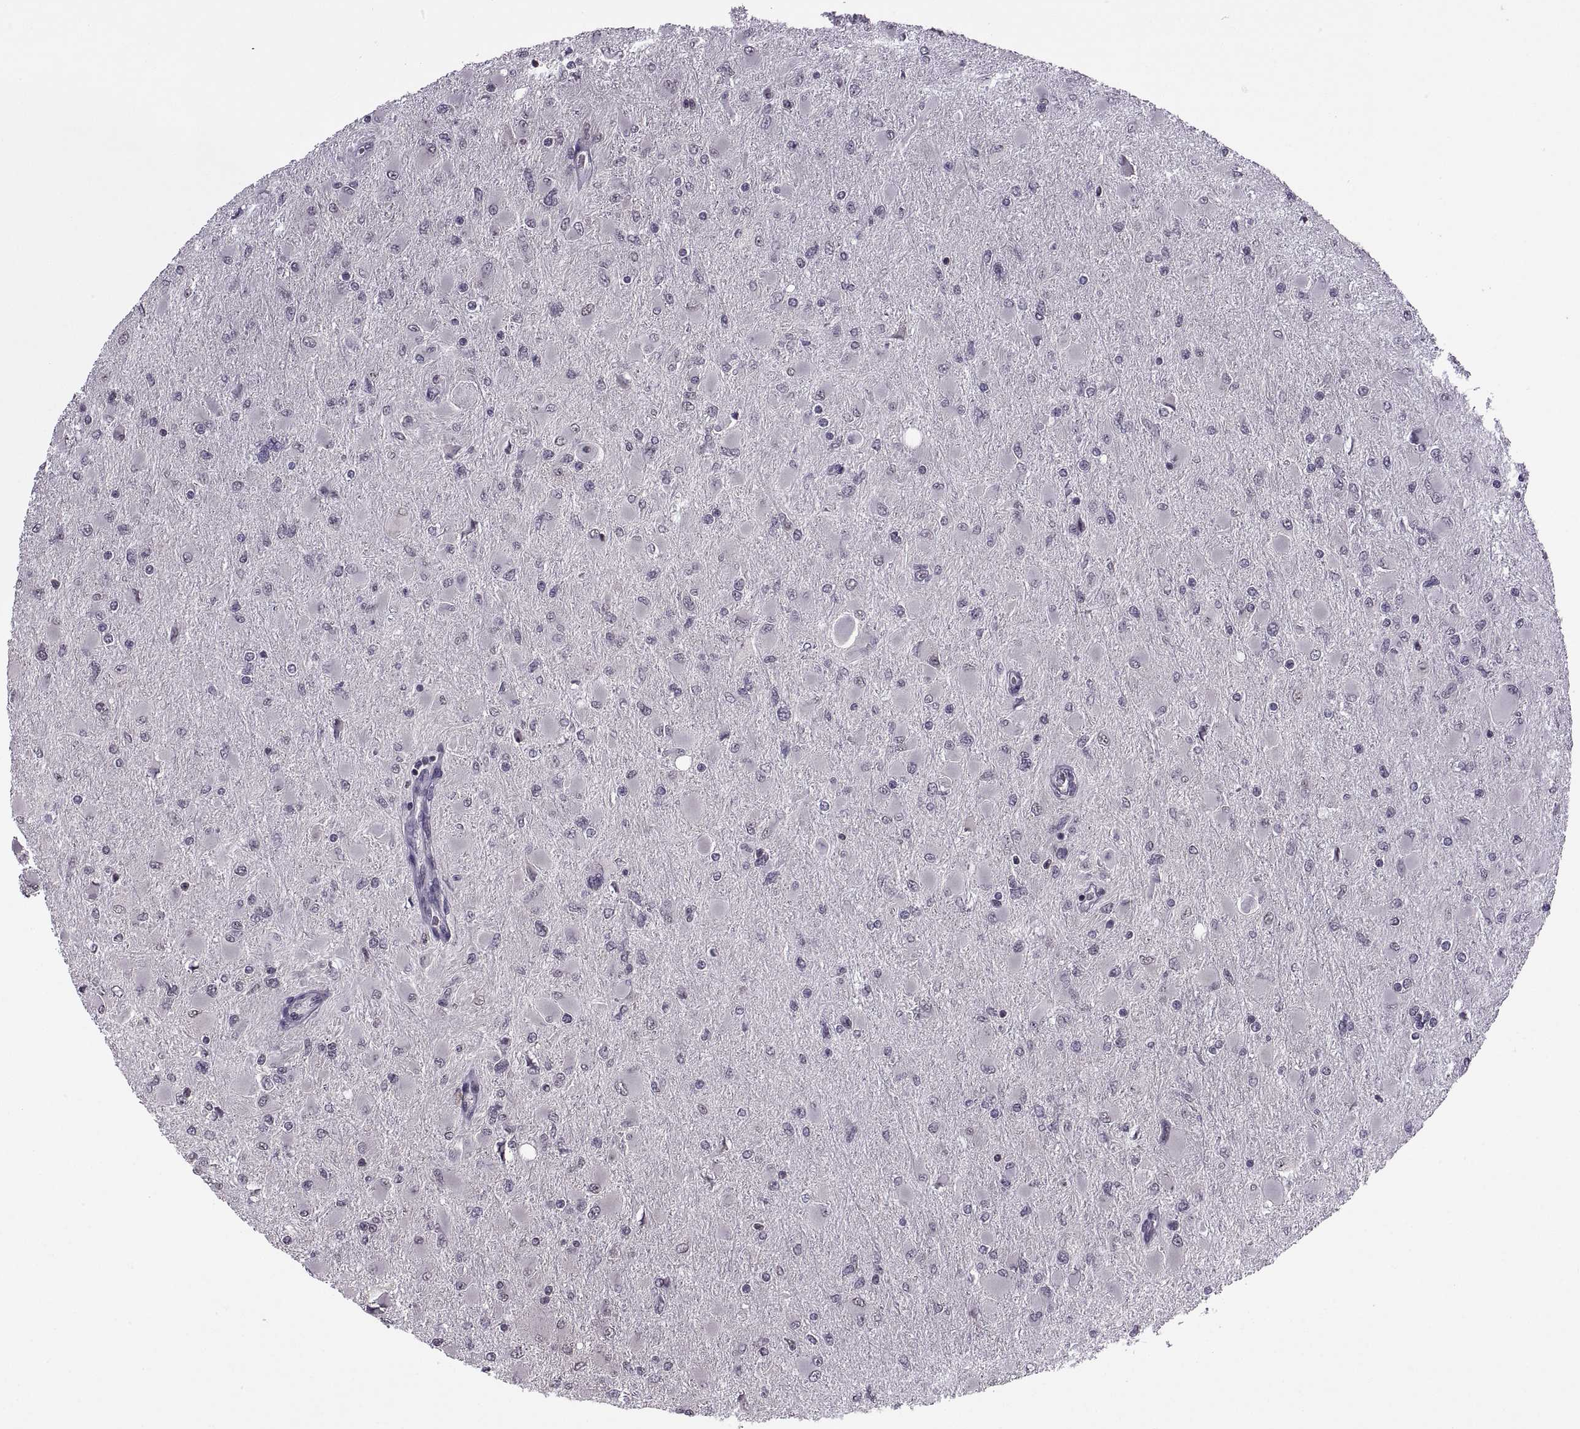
{"staining": {"intensity": "negative", "quantity": "none", "location": "none"}, "tissue": "glioma", "cell_type": "Tumor cells", "image_type": "cancer", "snomed": [{"axis": "morphology", "description": "Glioma, malignant, High grade"}, {"axis": "topography", "description": "Cerebral cortex"}], "caption": "The immunohistochemistry (IHC) micrograph has no significant expression in tumor cells of glioma tissue.", "gene": "INTS3", "patient": {"sex": "female", "age": 36}}